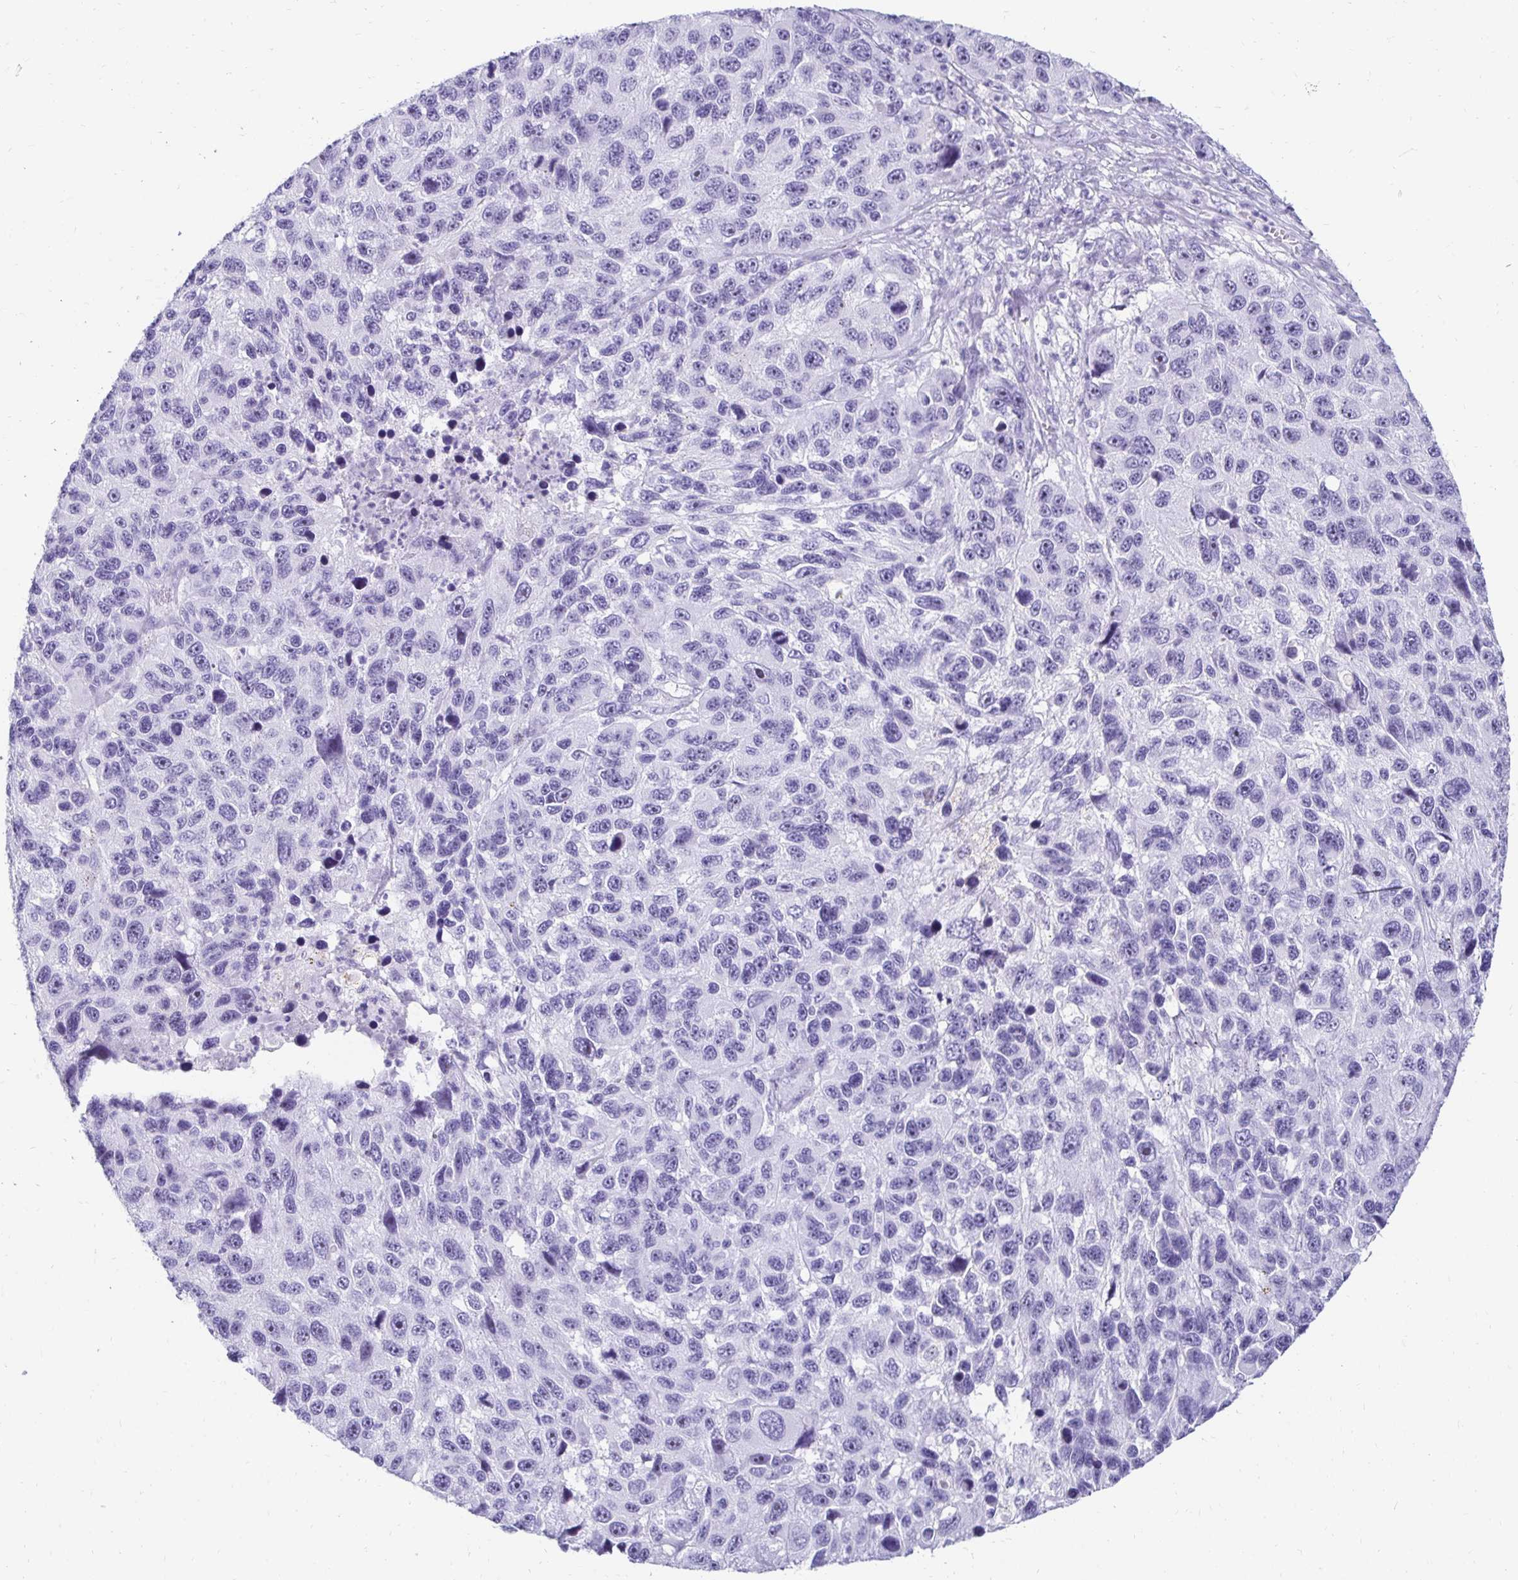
{"staining": {"intensity": "negative", "quantity": "none", "location": "none"}, "tissue": "melanoma", "cell_type": "Tumor cells", "image_type": "cancer", "snomed": [{"axis": "morphology", "description": "Malignant melanoma, NOS"}, {"axis": "topography", "description": "Skin"}], "caption": "Tumor cells show no significant positivity in melanoma. (DAB (3,3'-diaminobenzidine) immunohistochemistry visualized using brightfield microscopy, high magnification).", "gene": "CST6", "patient": {"sex": "male", "age": 53}}